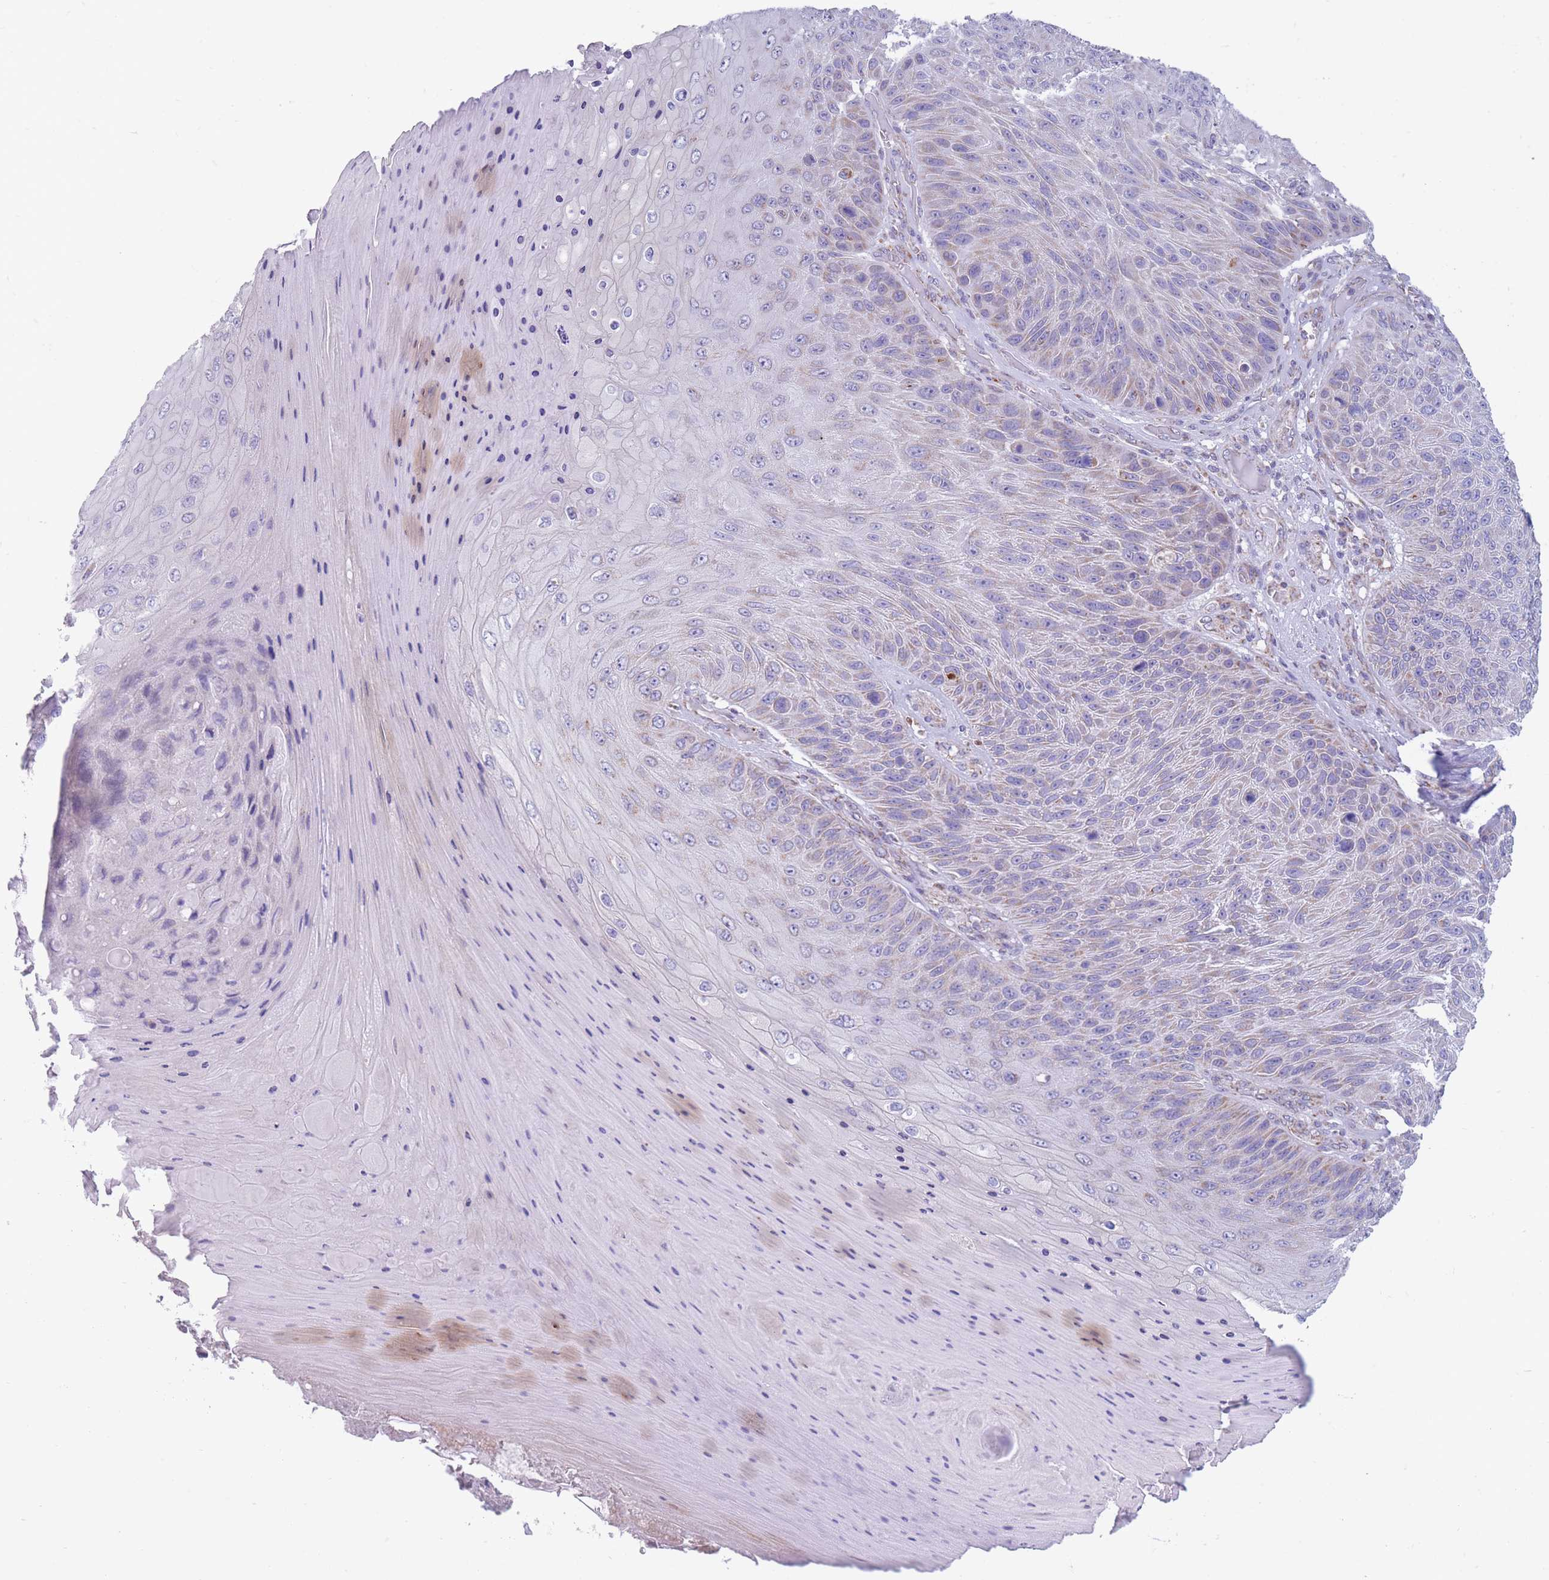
{"staining": {"intensity": "weak", "quantity": "<25%", "location": "cytoplasmic/membranous"}, "tissue": "skin cancer", "cell_type": "Tumor cells", "image_type": "cancer", "snomed": [{"axis": "morphology", "description": "Squamous cell carcinoma, NOS"}, {"axis": "topography", "description": "Skin"}], "caption": "Immunohistochemistry (IHC) photomicrograph of neoplastic tissue: skin squamous cell carcinoma stained with DAB (3,3'-diaminobenzidine) exhibits no significant protein positivity in tumor cells.", "gene": "PDHA1", "patient": {"sex": "female", "age": 88}}